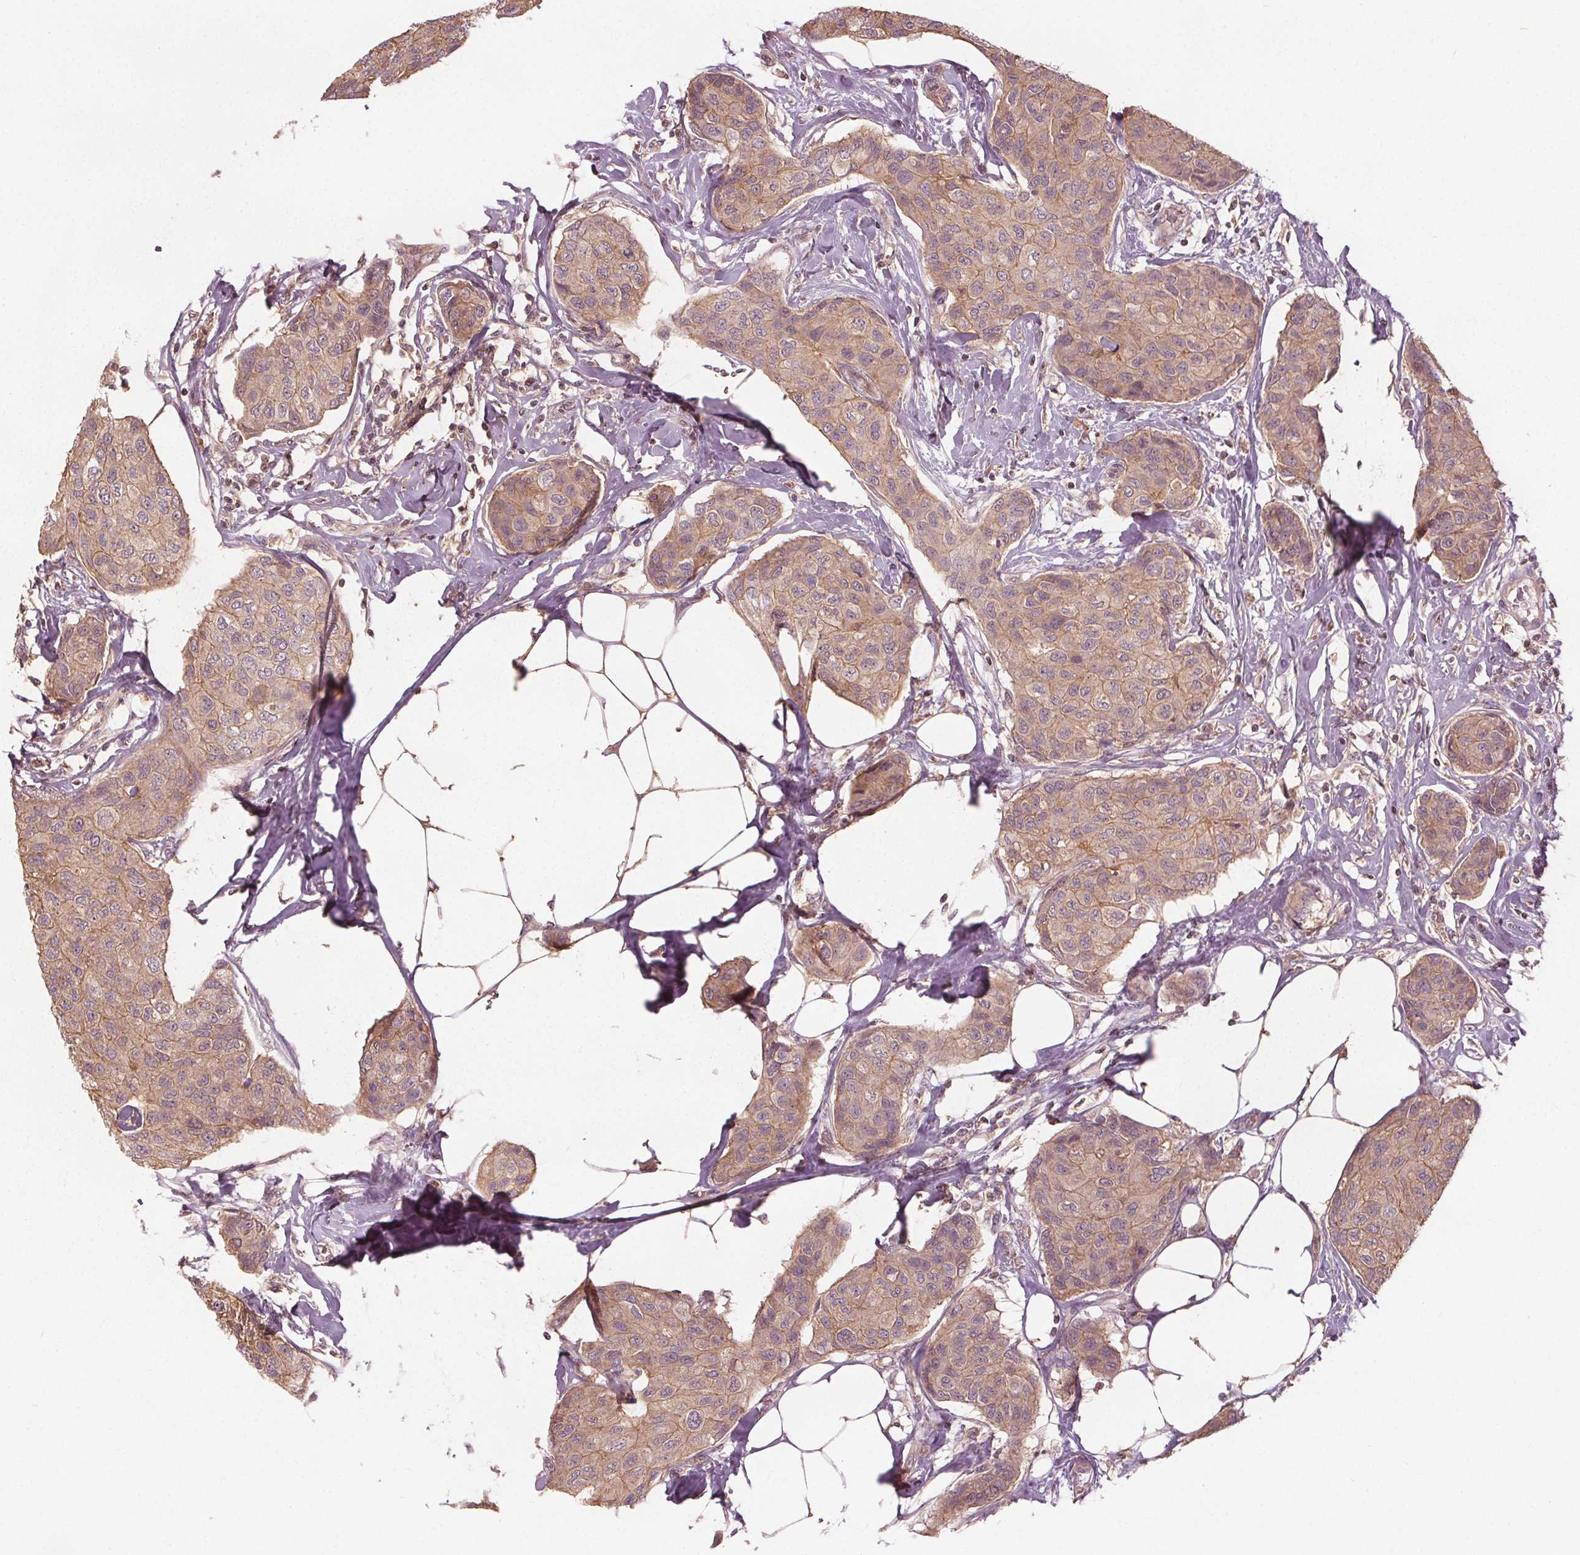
{"staining": {"intensity": "weak", "quantity": ">75%", "location": "cytoplasmic/membranous"}, "tissue": "breast cancer", "cell_type": "Tumor cells", "image_type": "cancer", "snomed": [{"axis": "morphology", "description": "Duct carcinoma"}, {"axis": "topography", "description": "Breast"}], "caption": "Weak cytoplasmic/membranous expression is identified in approximately >75% of tumor cells in breast cancer (invasive ductal carcinoma).", "gene": "GNB2", "patient": {"sex": "female", "age": 80}}